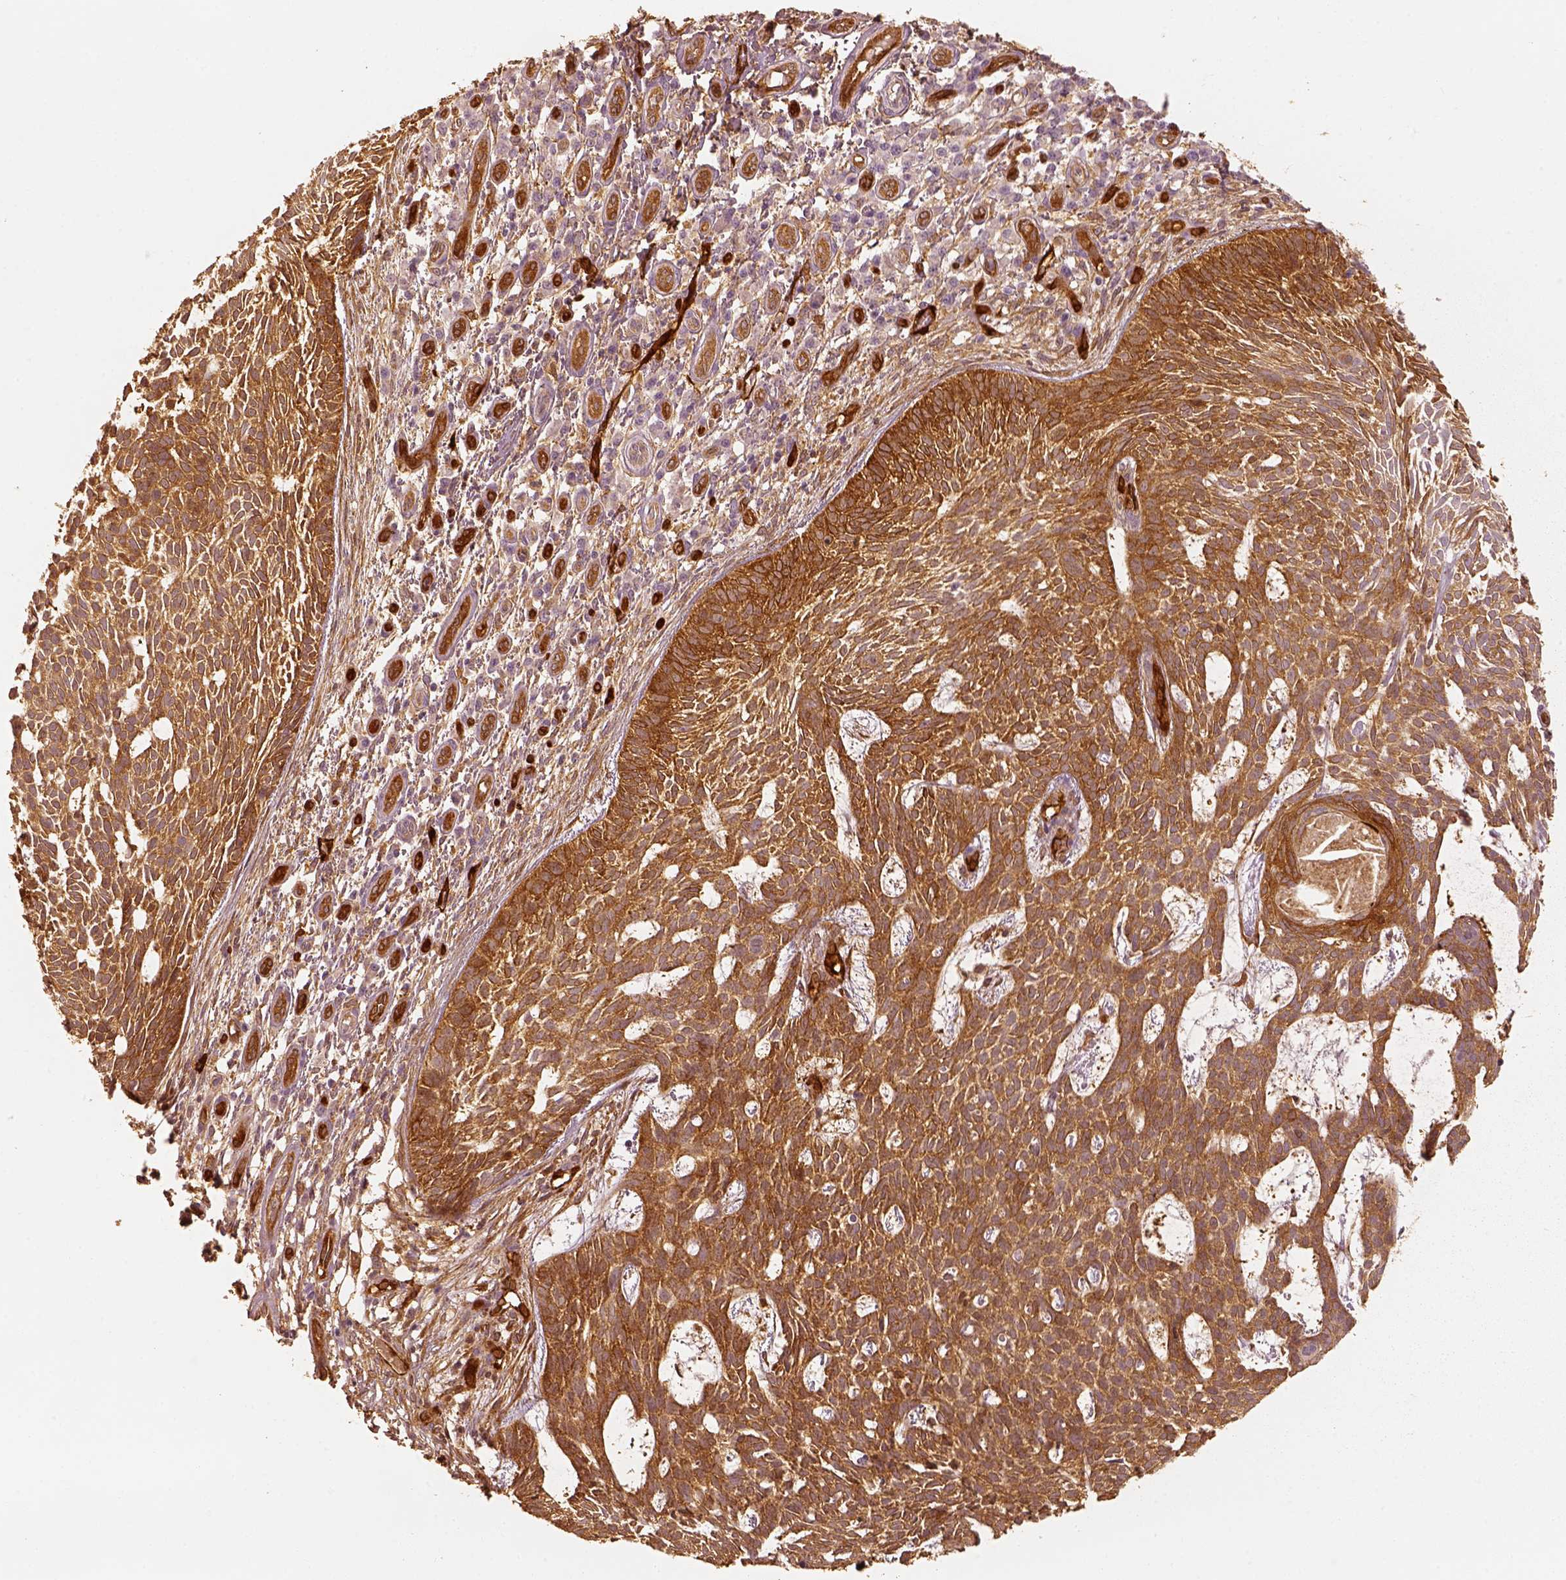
{"staining": {"intensity": "moderate", "quantity": ">75%", "location": "cytoplasmic/membranous"}, "tissue": "skin cancer", "cell_type": "Tumor cells", "image_type": "cancer", "snomed": [{"axis": "morphology", "description": "Basal cell carcinoma"}, {"axis": "topography", "description": "Skin"}], "caption": "A brown stain labels moderate cytoplasmic/membranous positivity of a protein in basal cell carcinoma (skin) tumor cells.", "gene": "FSCN1", "patient": {"sex": "male", "age": 59}}